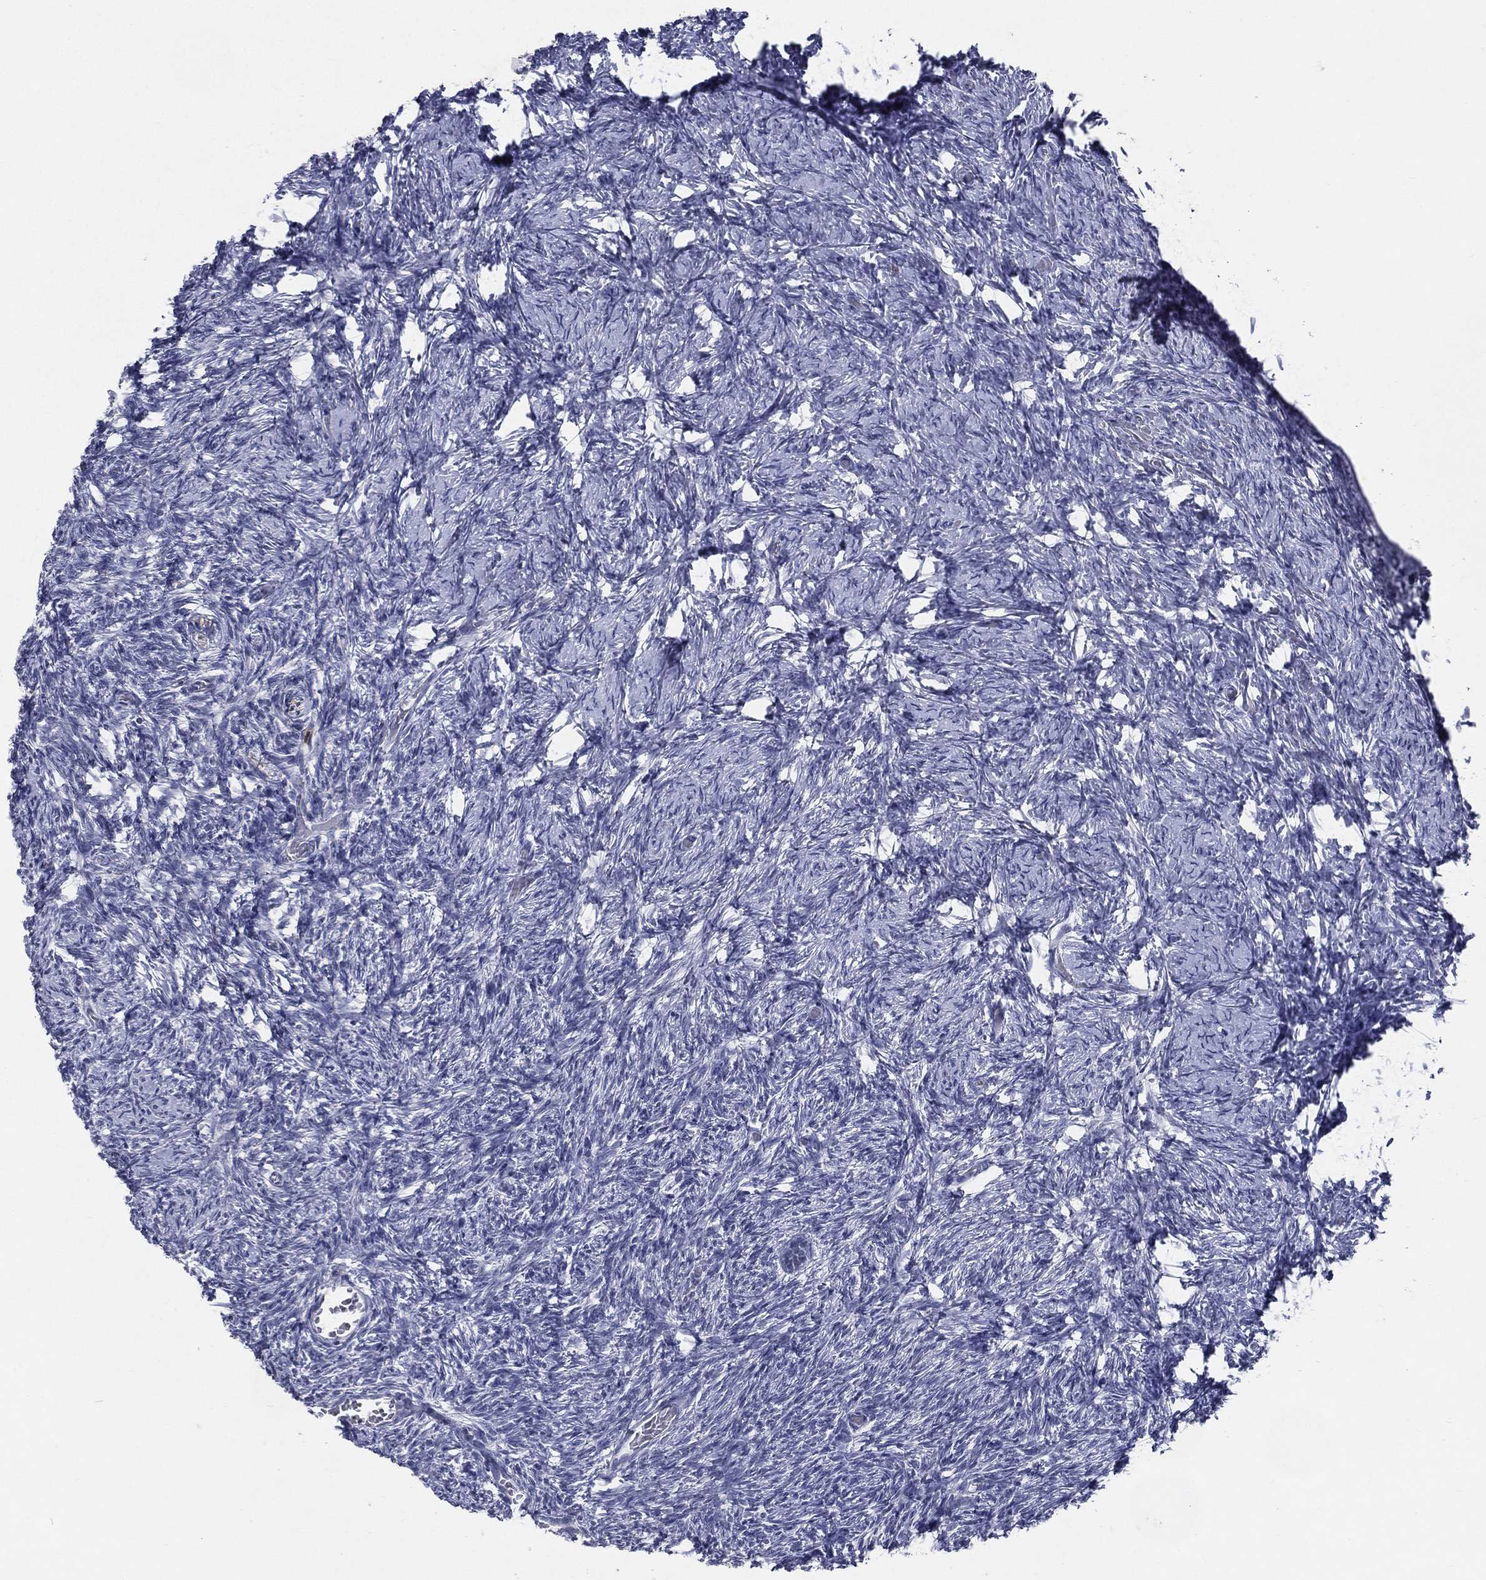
{"staining": {"intensity": "negative", "quantity": "none", "location": "none"}, "tissue": "ovary", "cell_type": "Follicle cells", "image_type": "normal", "snomed": [{"axis": "morphology", "description": "Normal tissue, NOS"}, {"axis": "topography", "description": "Ovary"}], "caption": "Ovary was stained to show a protein in brown. There is no significant expression in follicle cells. (Brightfield microscopy of DAB immunohistochemistry at high magnification).", "gene": "EVI2B", "patient": {"sex": "female", "age": 39}}